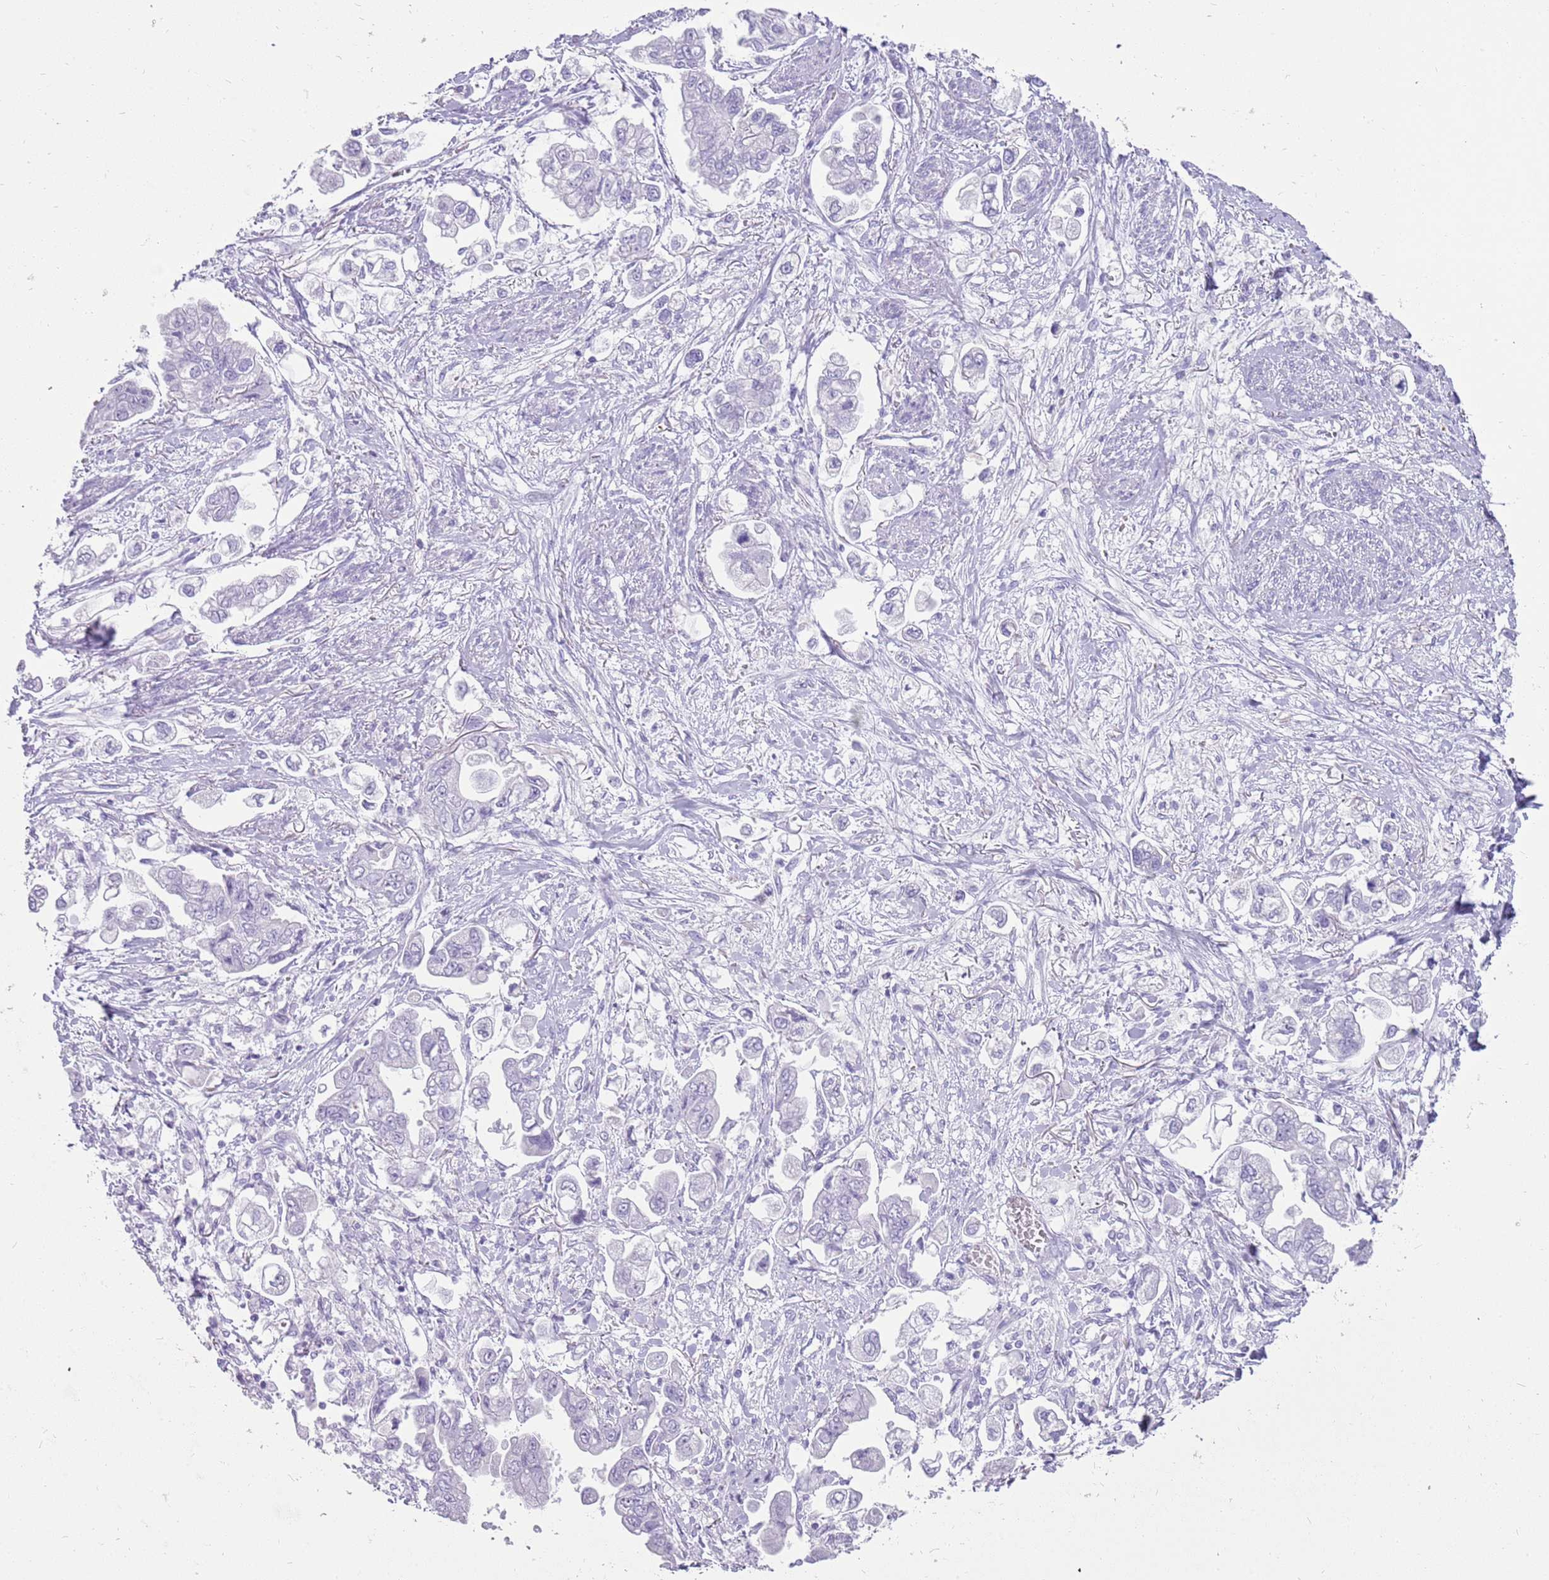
{"staining": {"intensity": "negative", "quantity": "none", "location": "none"}, "tissue": "stomach cancer", "cell_type": "Tumor cells", "image_type": "cancer", "snomed": [{"axis": "morphology", "description": "Adenocarcinoma, NOS"}, {"axis": "topography", "description": "Stomach"}], "caption": "Stomach cancer was stained to show a protein in brown. There is no significant positivity in tumor cells. (Brightfield microscopy of DAB (3,3'-diaminobenzidine) immunohistochemistry (IHC) at high magnification).", "gene": "NBPF3", "patient": {"sex": "male", "age": 62}}